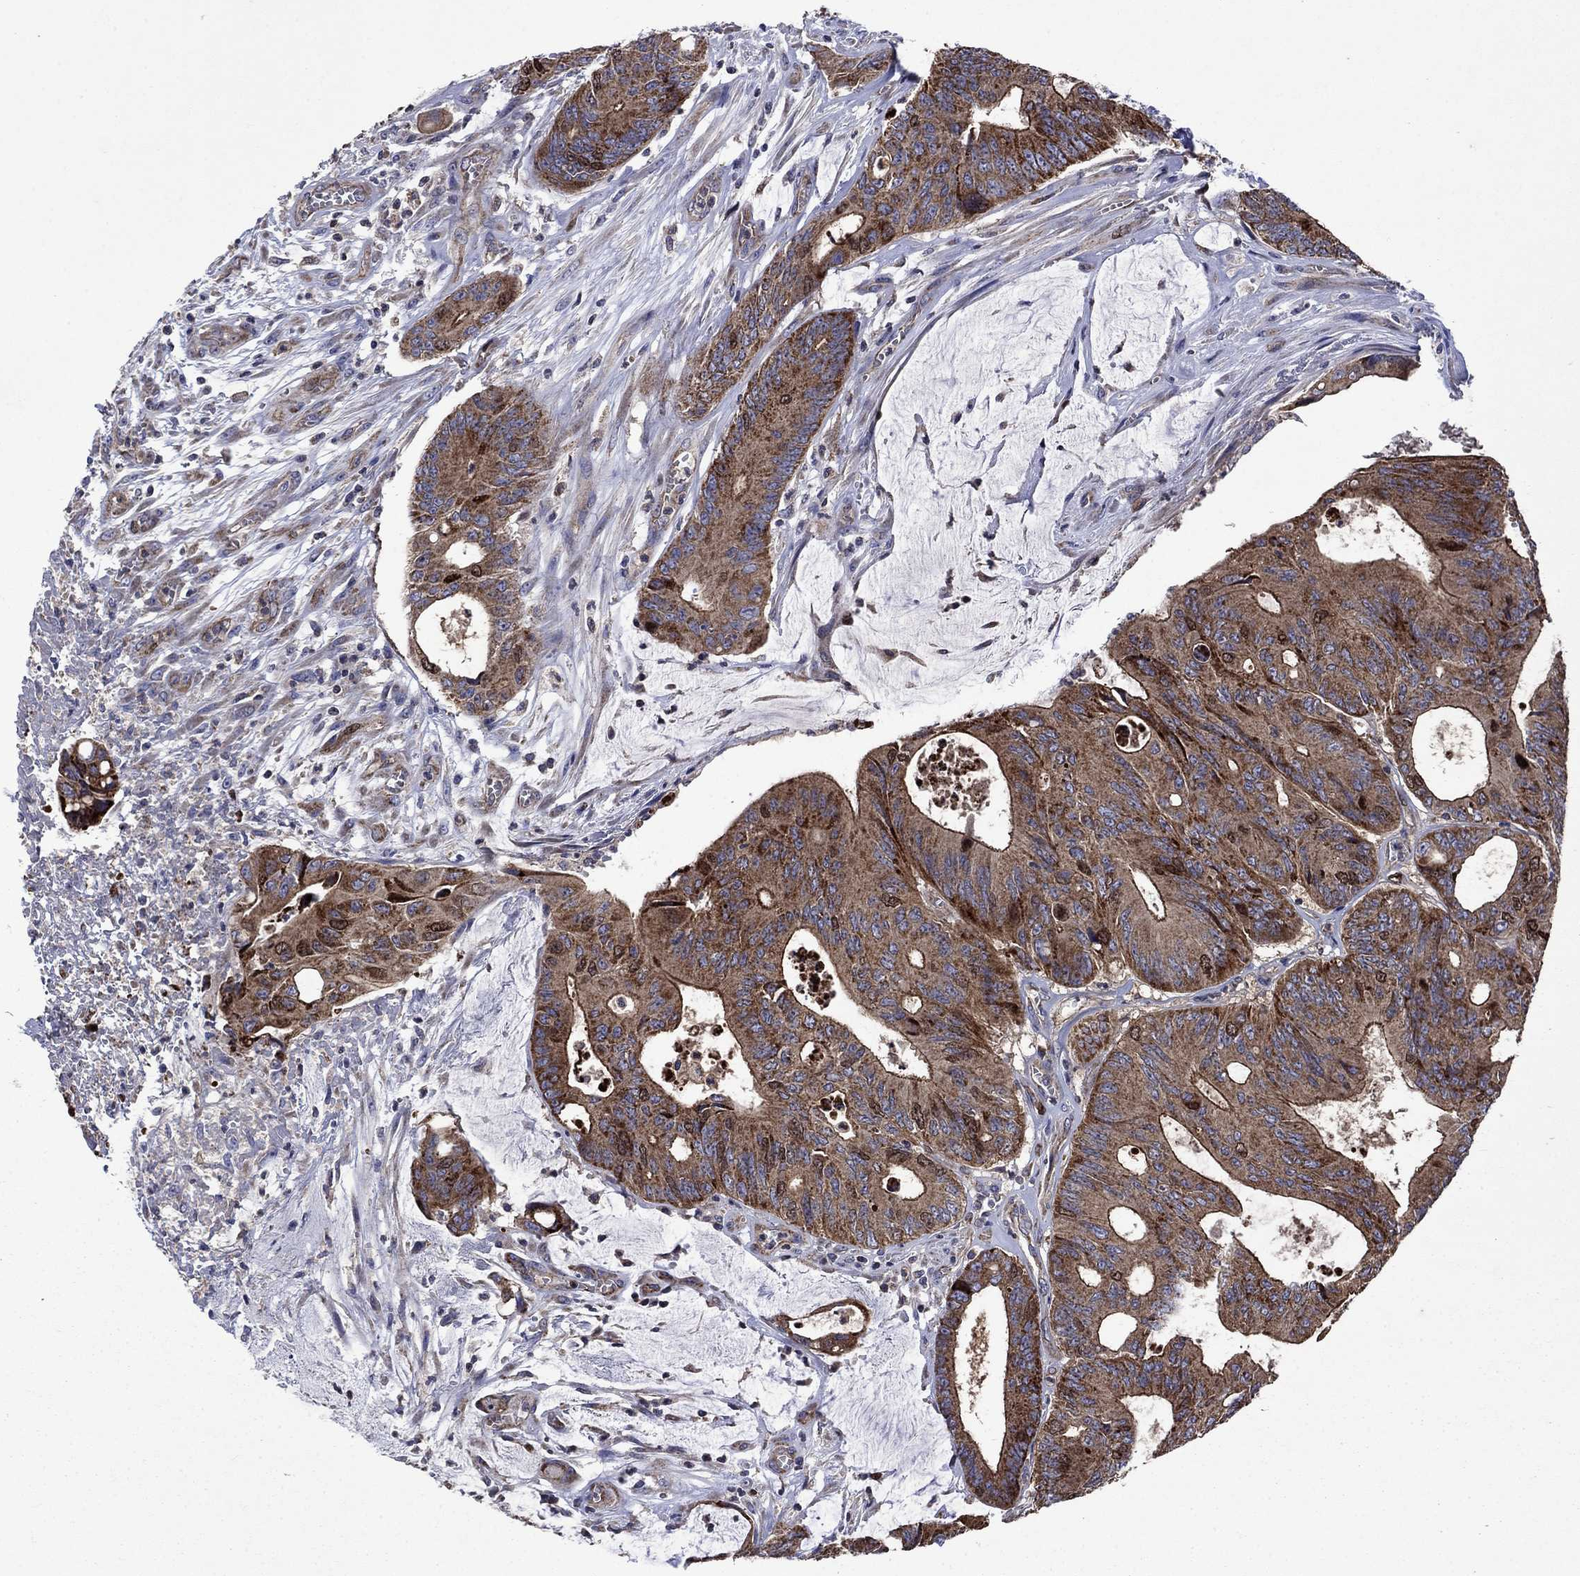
{"staining": {"intensity": "strong", "quantity": ">75%", "location": "cytoplasmic/membranous"}, "tissue": "colorectal cancer", "cell_type": "Tumor cells", "image_type": "cancer", "snomed": [{"axis": "morphology", "description": "Normal tissue, NOS"}, {"axis": "morphology", "description": "Adenocarcinoma, NOS"}, {"axis": "topography", "description": "Colon"}], "caption": "Colorectal cancer stained for a protein exhibits strong cytoplasmic/membranous positivity in tumor cells. (Brightfield microscopy of DAB IHC at high magnification).", "gene": "KIF22", "patient": {"sex": "male", "age": 65}}